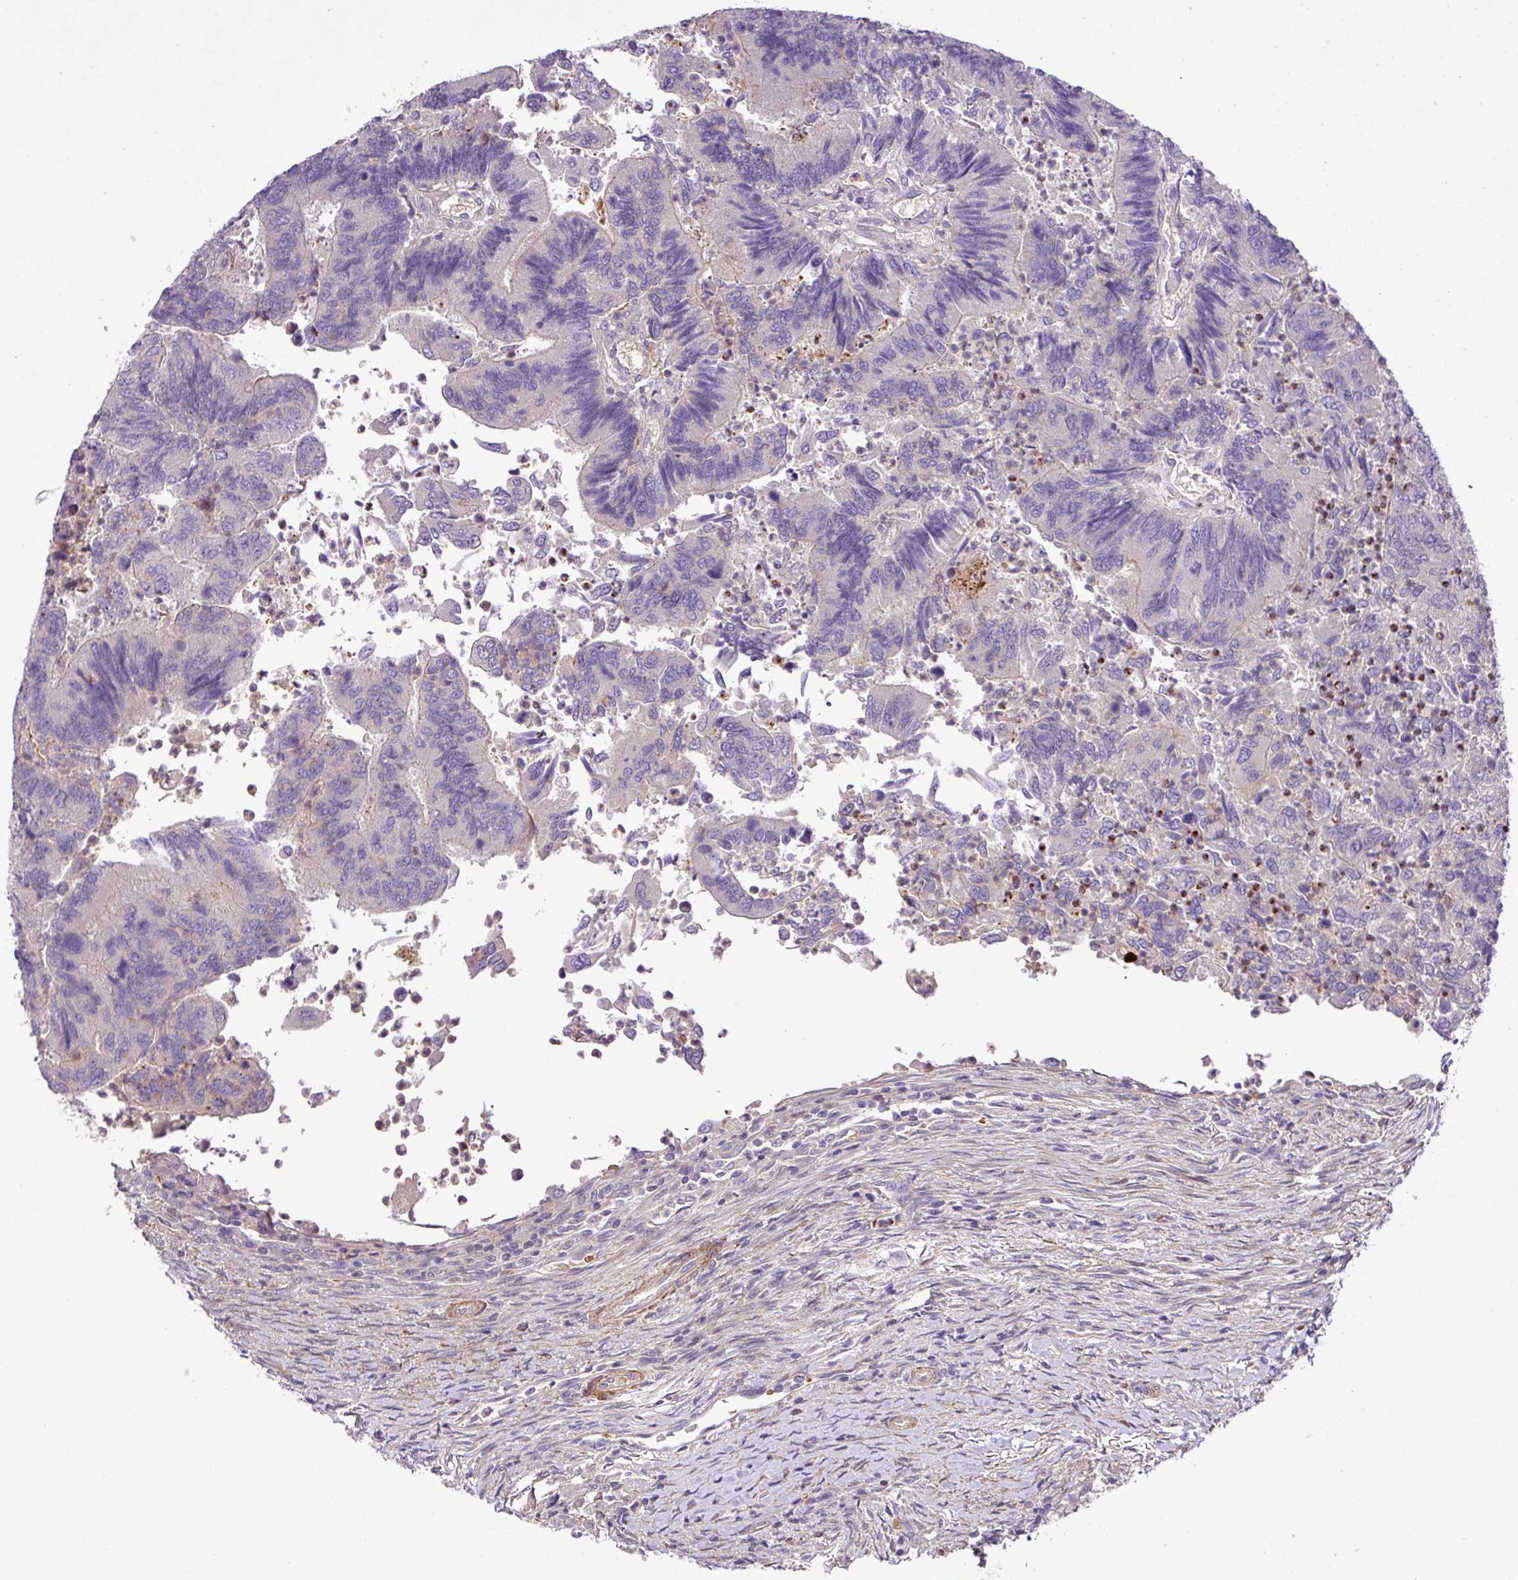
{"staining": {"intensity": "negative", "quantity": "none", "location": "none"}, "tissue": "colorectal cancer", "cell_type": "Tumor cells", "image_type": "cancer", "snomed": [{"axis": "morphology", "description": "Adenocarcinoma, NOS"}, {"axis": "topography", "description": "Colon"}], "caption": "Human colorectal cancer (adenocarcinoma) stained for a protein using immunohistochemistry (IHC) demonstrates no positivity in tumor cells.", "gene": "NBEAL2", "patient": {"sex": "female", "age": 67}}